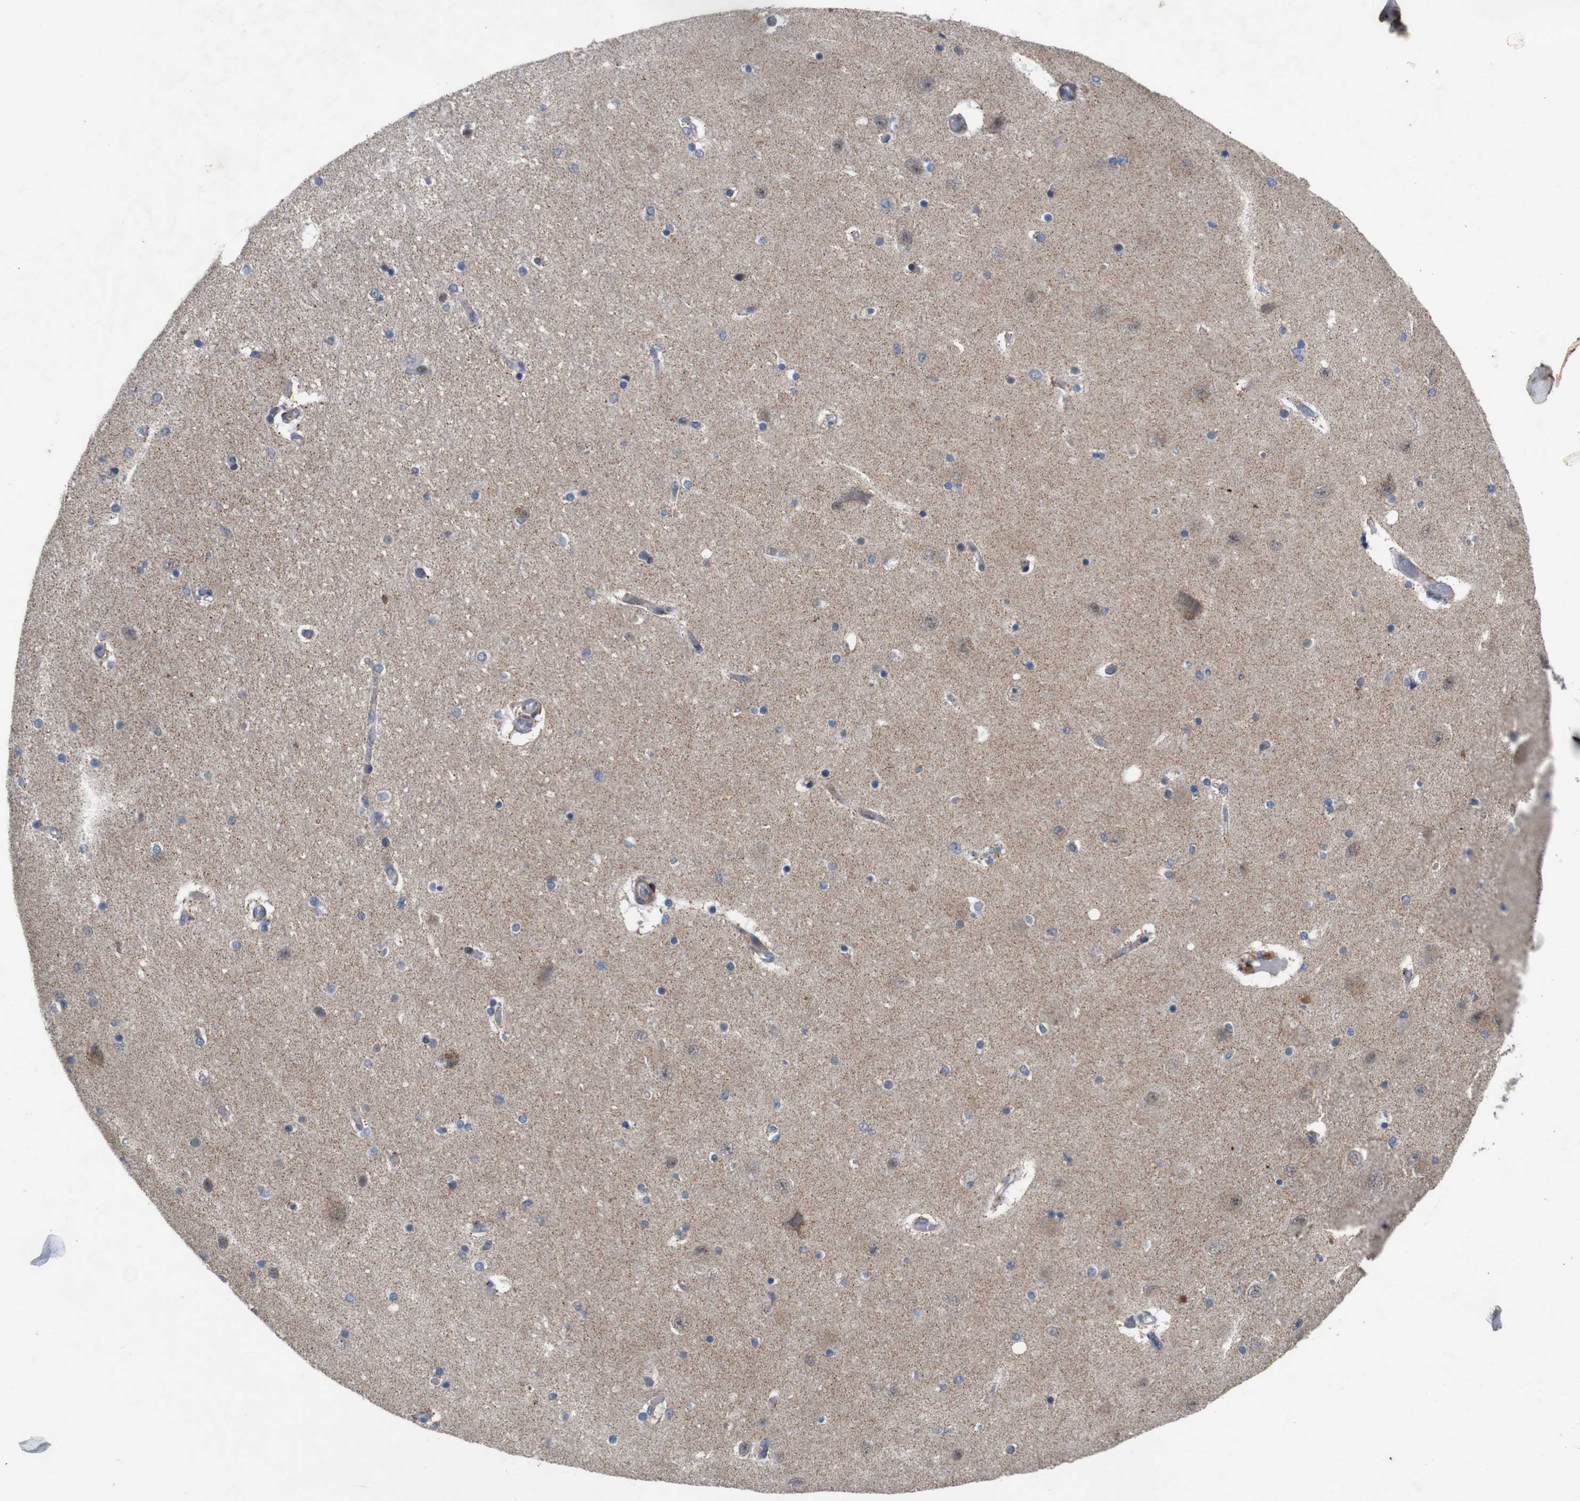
{"staining": {"intensity": "negative", "quantity": "none", "location": "none"}, "tissue": "hippocampus", "cell_type": "Glial cells", "image_type": "normal", "snomed": [{"axis": "morphology", "description": "Normal tissue, NOS"}, {"axis": "topography", "description": "Hippocampus"}], "caption": "Immunohistochemical staining of normal human hippocampus displays no significant expression in glial cells.", "gene": "ATP7B", "patient": {"sex": "female", "age": 54}}